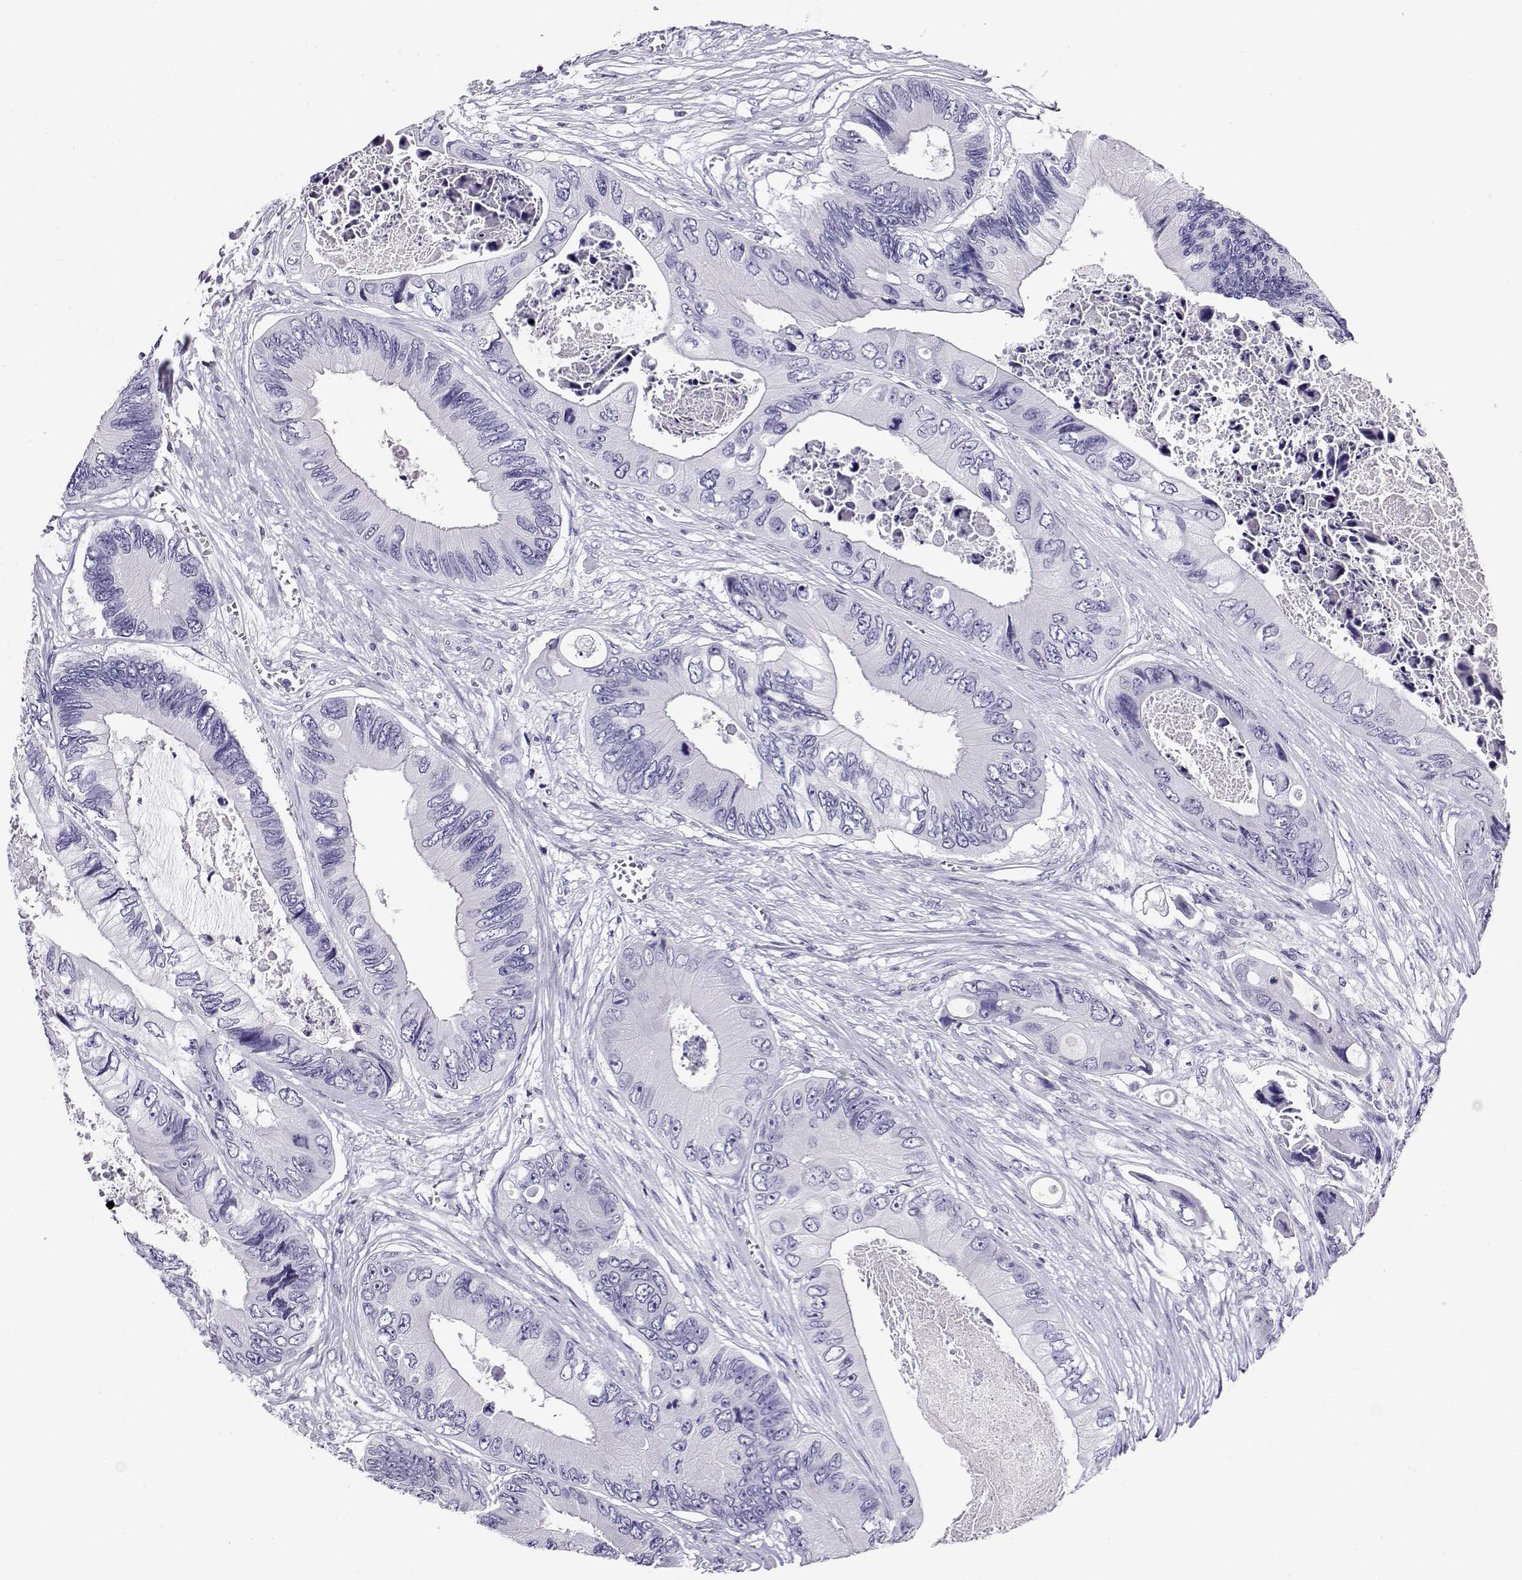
{"staining": {"intensity": "negative", "quantity": "none", "location": "none"}, "tissue": "colorectal cancer", "cell_type": "Tumor cells", "image_type": "cancer", "snomed": [{"axis": "morphology", "description": "Adenocarcinoma, NOS"}, {"axis": "topography", "description": "Rectum"}], "caption": "Human adenocarcinoma (colorectal) stained for a protein using IHC shows no staining in tumor cells.", "gene": "CABS1", "patient": {"sex": "male", "age": 63}}